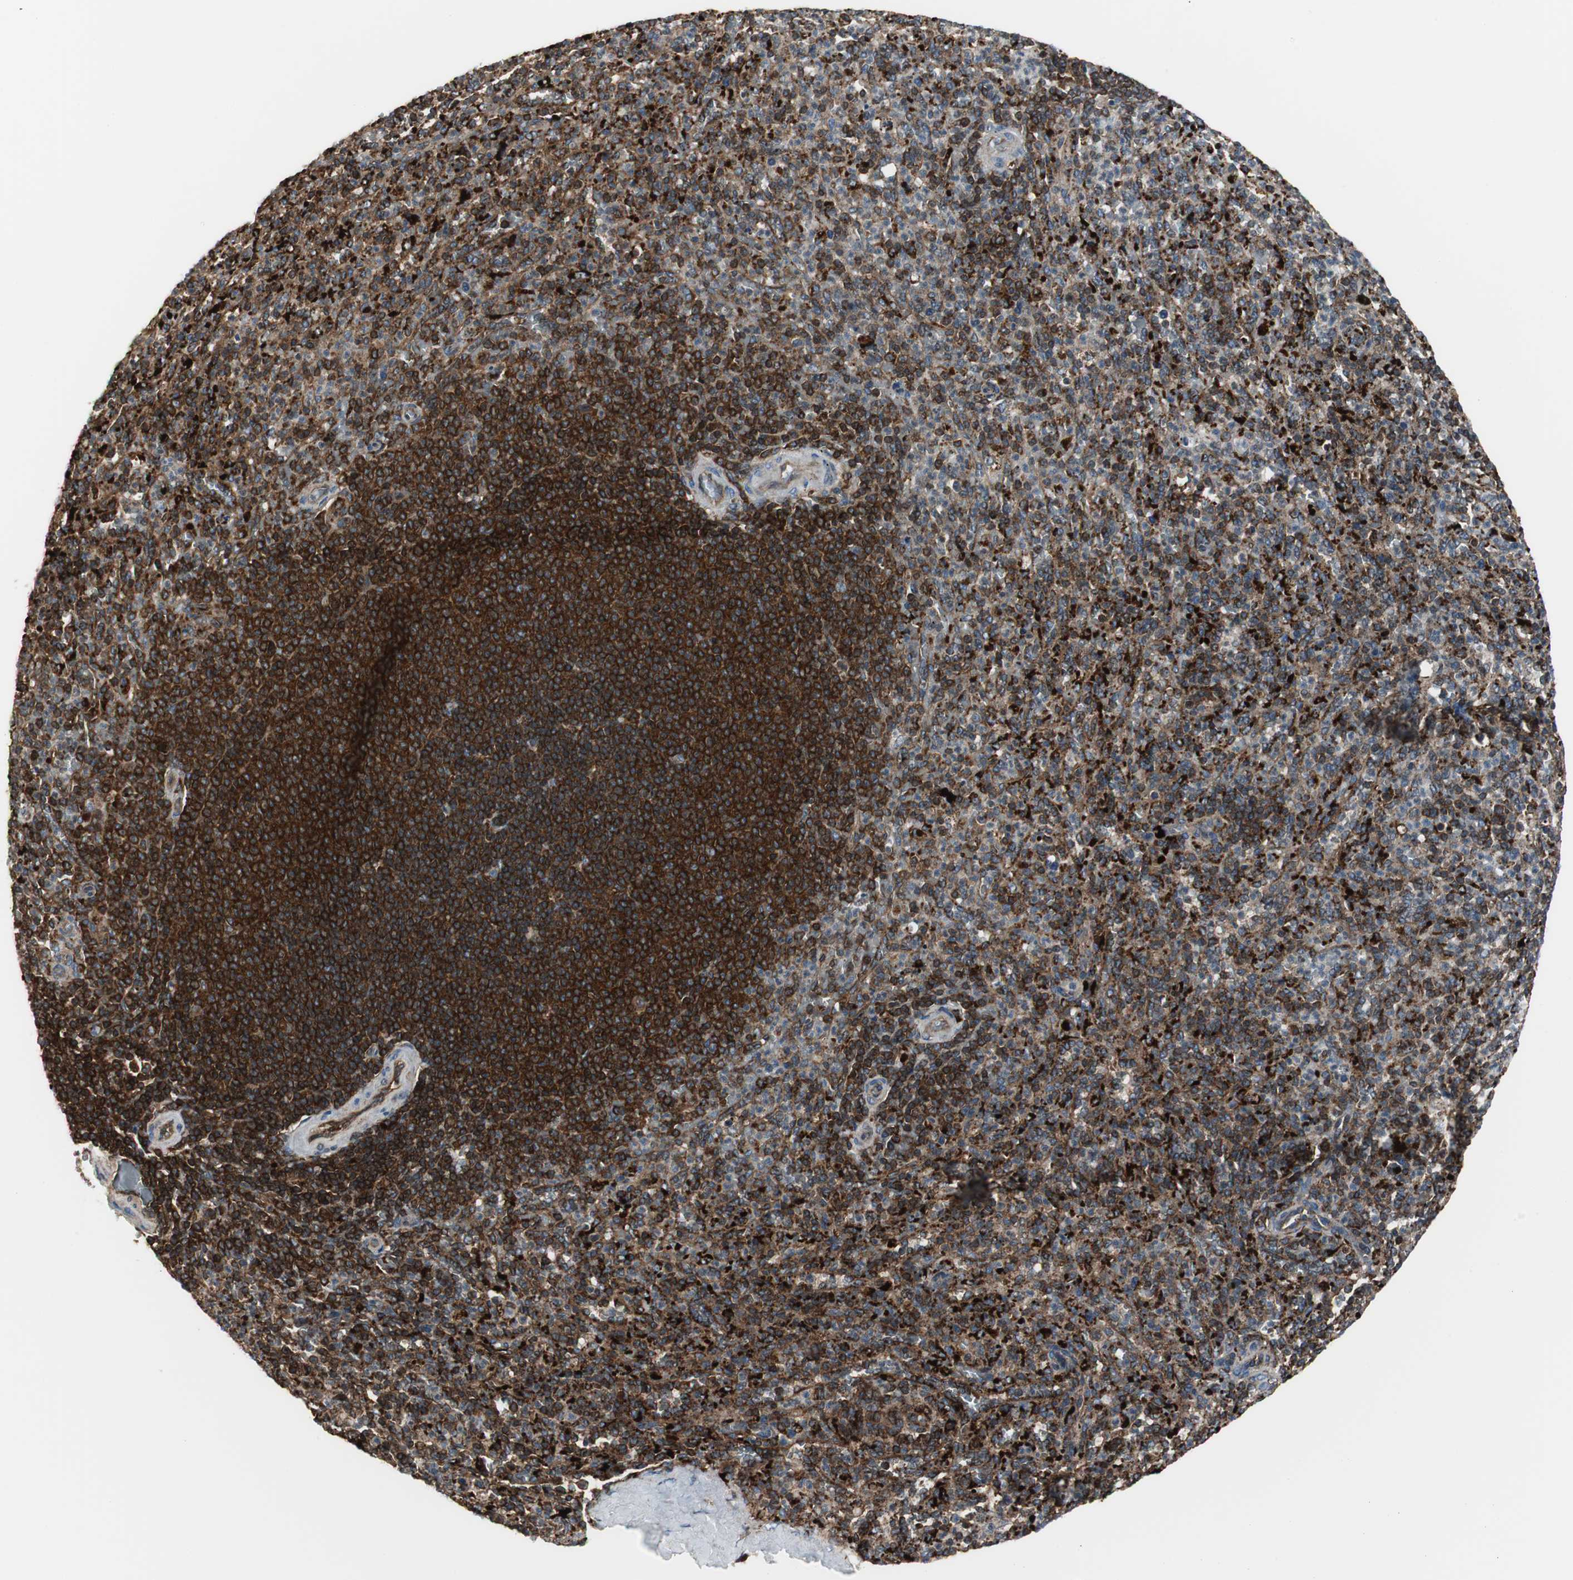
{"staining": {"intensity": "weak", "quantity": "25%-75%", "location": "cytoplasmic/membranous"}, "tissue": "spleen", "cell_type": "Cells in red pulp", "image_type": "normal", "snomed": [{"axis": "morphology", "description": "Normal tissue, NOS"}, {"axis": "topography", "description": "Spleen"}], "caption": "The photomicrograph shows a brown stain indicating the presence of a protein in the cytoplasmic/membranous of cells in red pulp in spleen.", "gene": "RELA", "patient": {"sex": "male", "age": 36}}